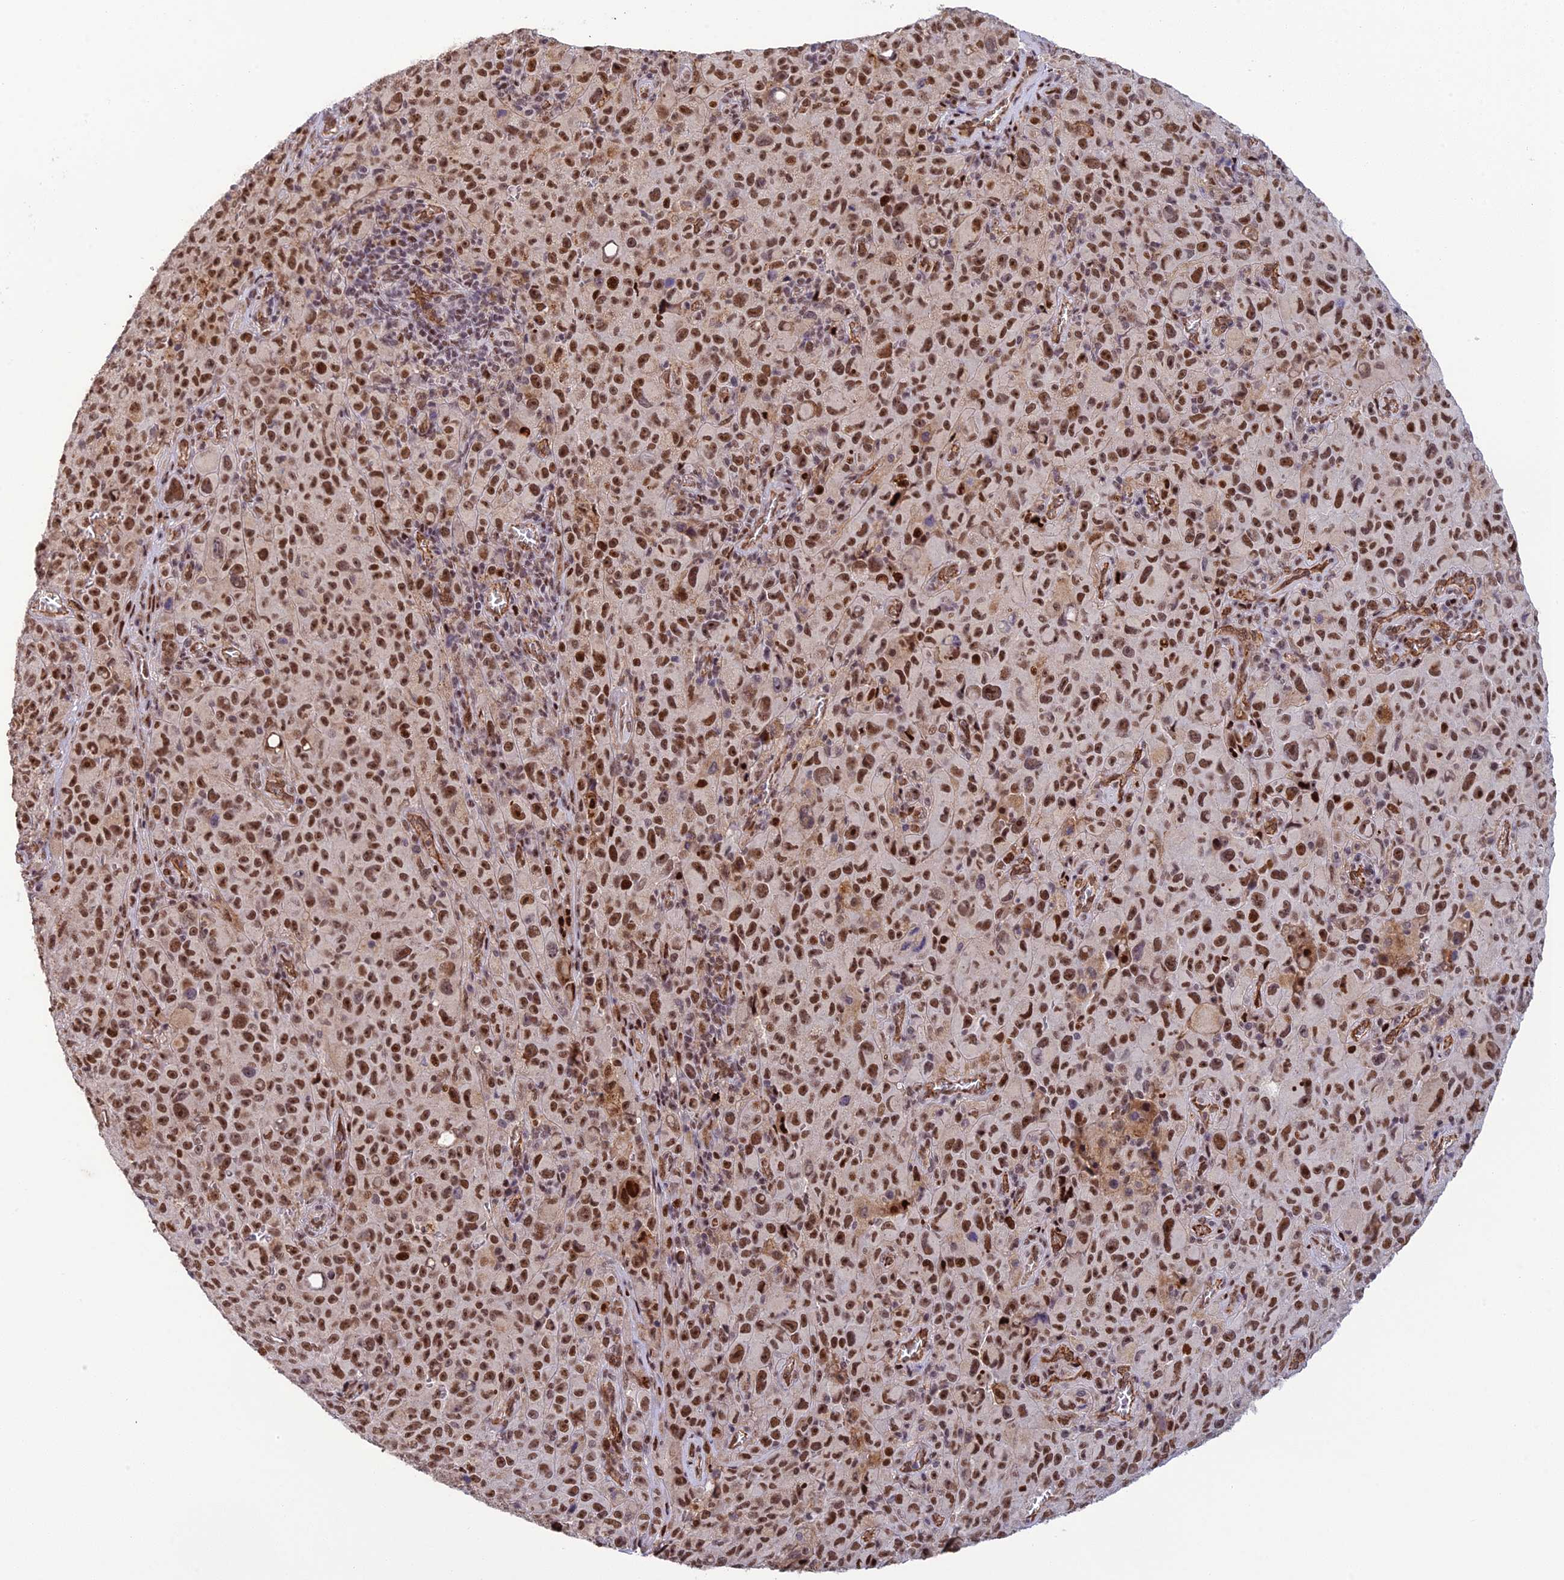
{"staining": {"intensity": "strong", "quantity": ">75%", "location": "nuclear"}, "tissue": "melanoma", "cell_type": "Tumor cells", "image_type": "cancer", "snomed": [{"axis": "morphology", "description": "Malignant melanoma, NOS"}, {"axis": "topography", "description": "Skin"}], "caption": "Protein staining of malignant melanoma tissue reveals strong nuclear staining in about >75% of tumor cells.", "gene": "RANBP3", "patient": {"sex": "female", "age": 82}}